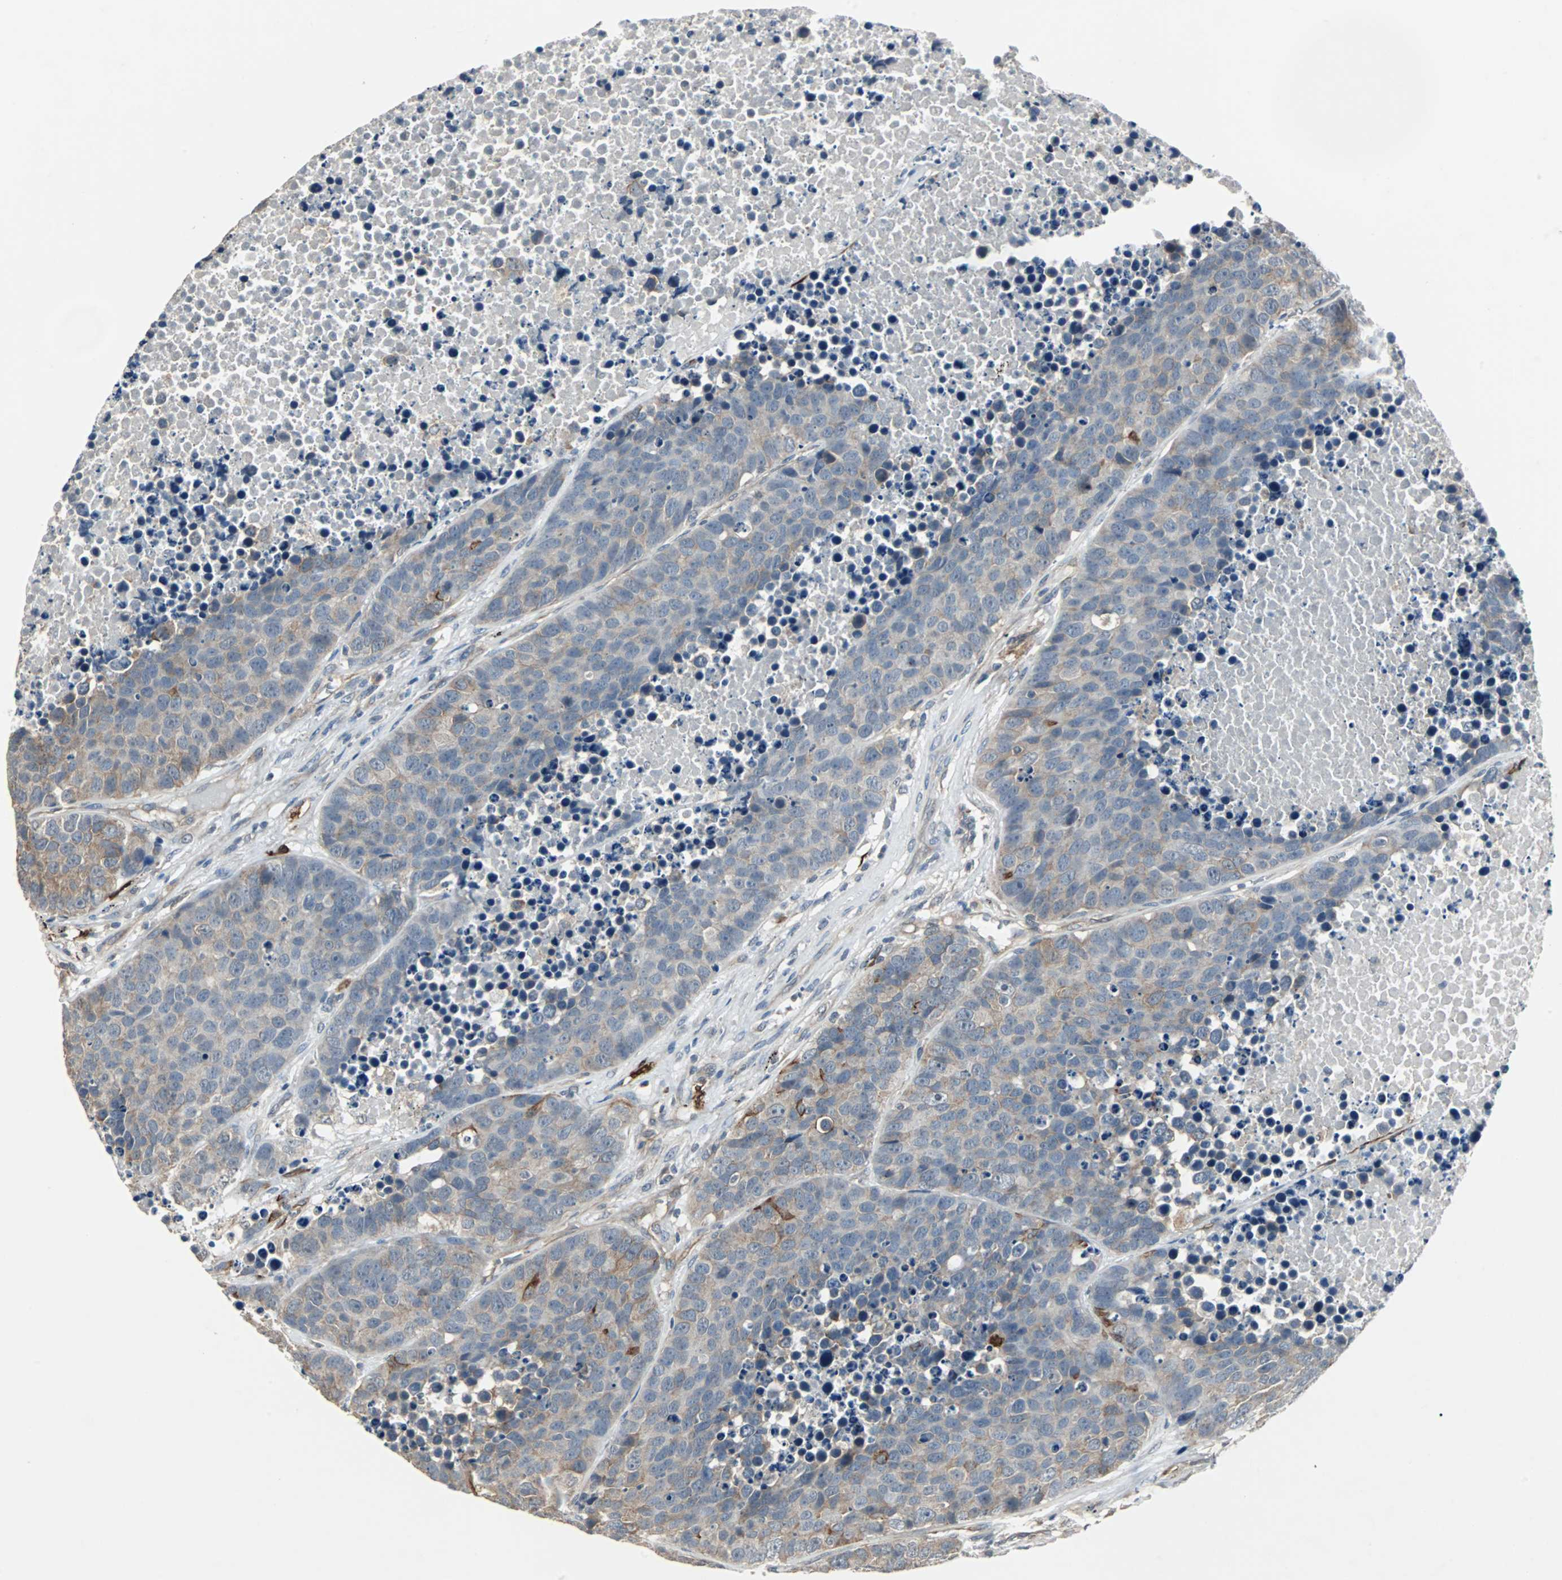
{"staining": {"intensity": "weak", "quantity": ">75%", "location": "cytoplasmic/membranous"}, "tissue": "carcinoid", "cell_type": "Tumor cells", "image_type": "cancer", "snomed": [{"axis": "morphology", "description": "Carcinoid, malignant, NOS"}, {"axis": "topography", "description": "Lung"}], "caption": "Brown immunohistochemical staining in human carcinoid (malignant) shows weak cytoplasmic/membranous expression in approximately >75% of tumor cells. (Brightfield microscopy of DAB IHC at high magnification).", "gene": "CMC2", "patient": {"sex": "male", "age": 60}}